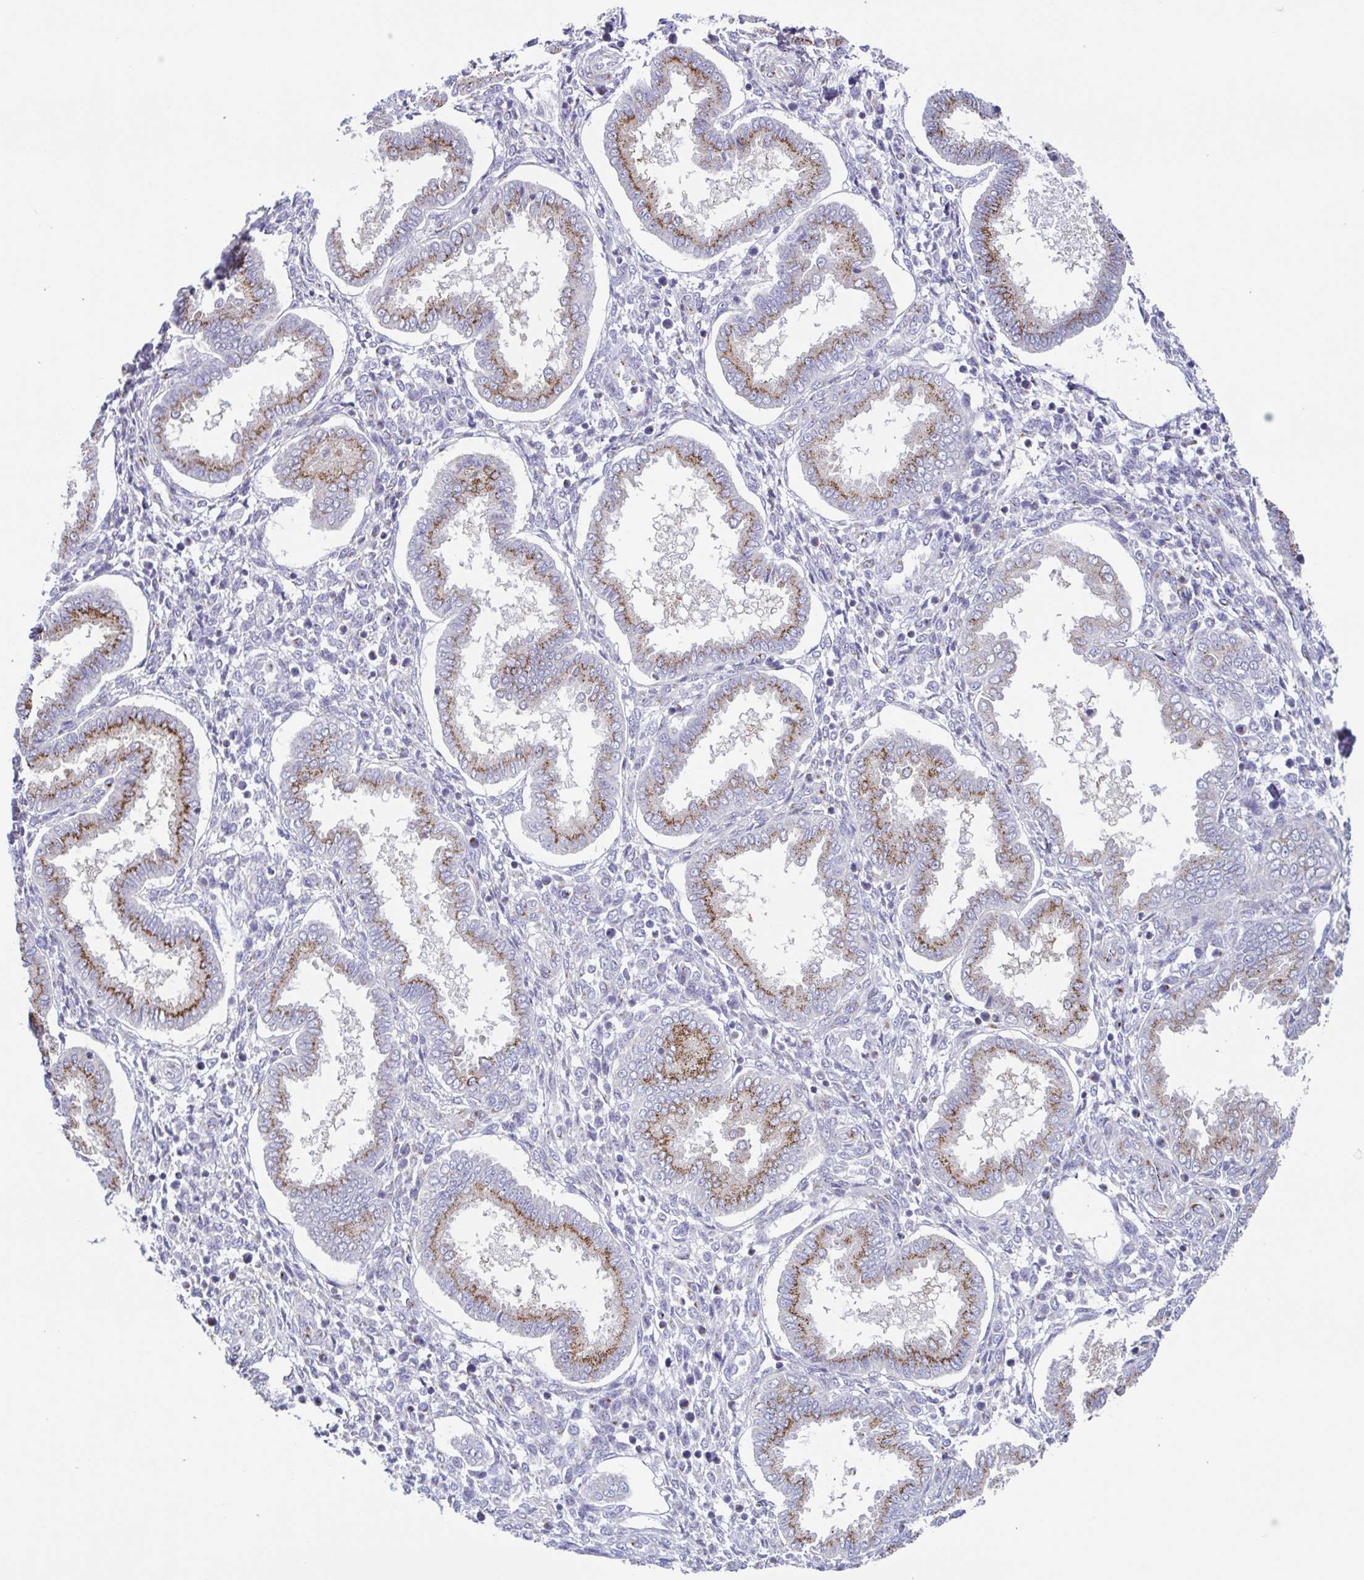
{"staining": {"intensity": "negative", "quantity": "none", "location": "none"}, "tissue": "endometrium", "cell_type": "Cells in endometrial stroma", "image_type": "normal", "snomed": [{"axis": "morphology", "description": "Normal tissue, NOS"}, {"axis": "topography", "description": "Endometrium"}], "caption": "DAB immunohistochemical staining of unremarkable human endometrium exhibits no significant positivity in cells in endometrial stroma. (Brightfield microscopy of DAB (3,3'-diaminobenzidine) immunohistochemistry (IHC) at high magnification).", "gene": "COL17A1", "patient": {"sex": "female", "age": 24}}